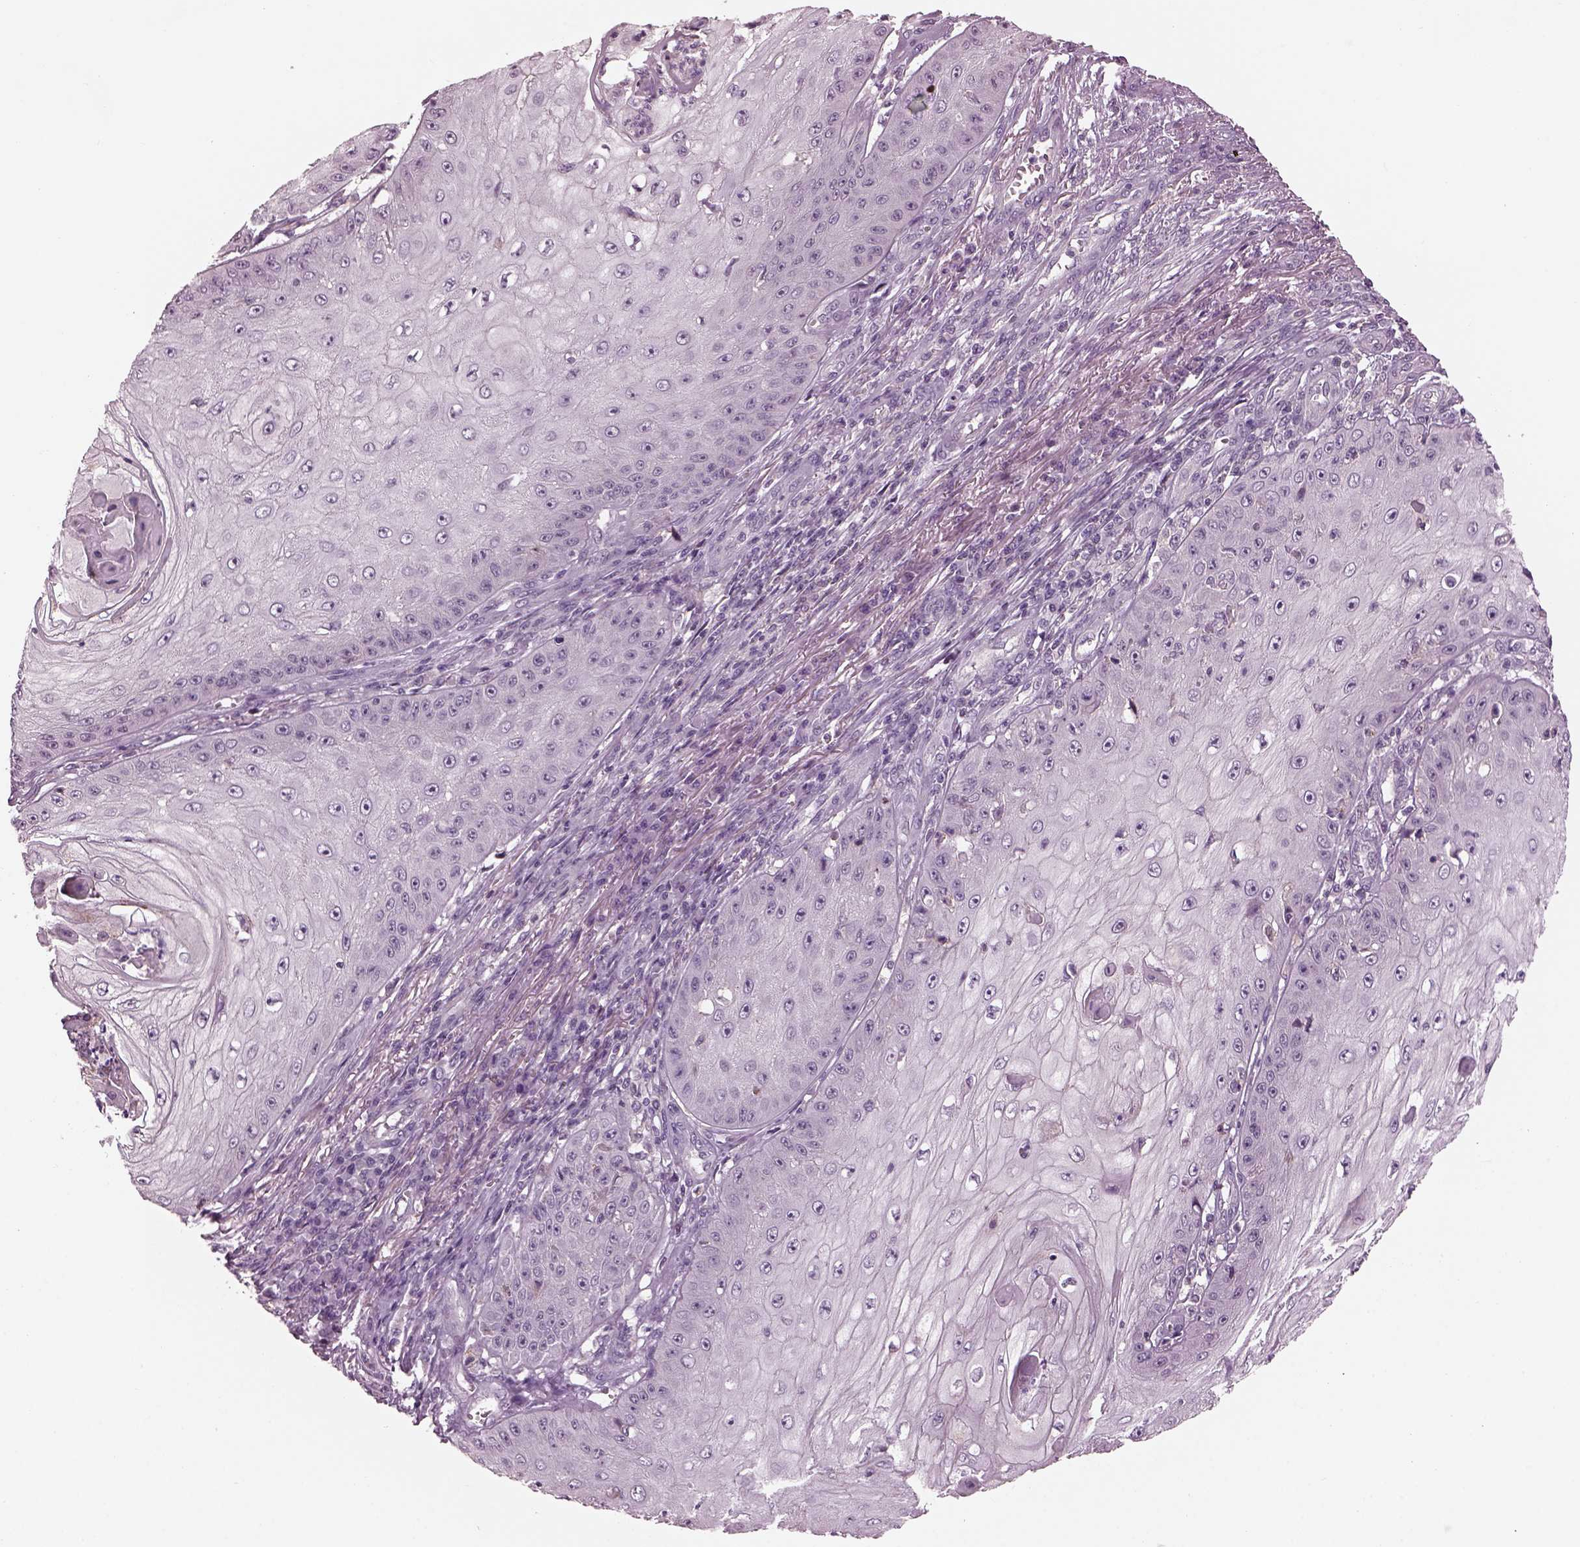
{"staining": {"intensity": "negative", "quantity": "none", "location": "none"}, "tissue": "skin cancer", "cell_type": "Tumor cells", "image_type": "cancer", "snomed": [{"axis": "morphology", "description": "Squamous cell carcinoma, NOS"}, {"axis": "topography", "description": "Skin"}], "caption": "There is no significant expression in tumor cells of skin squamous cell carcinoma.", "gene": "SRI", "patient": {"sex": "male", "age": 70}}